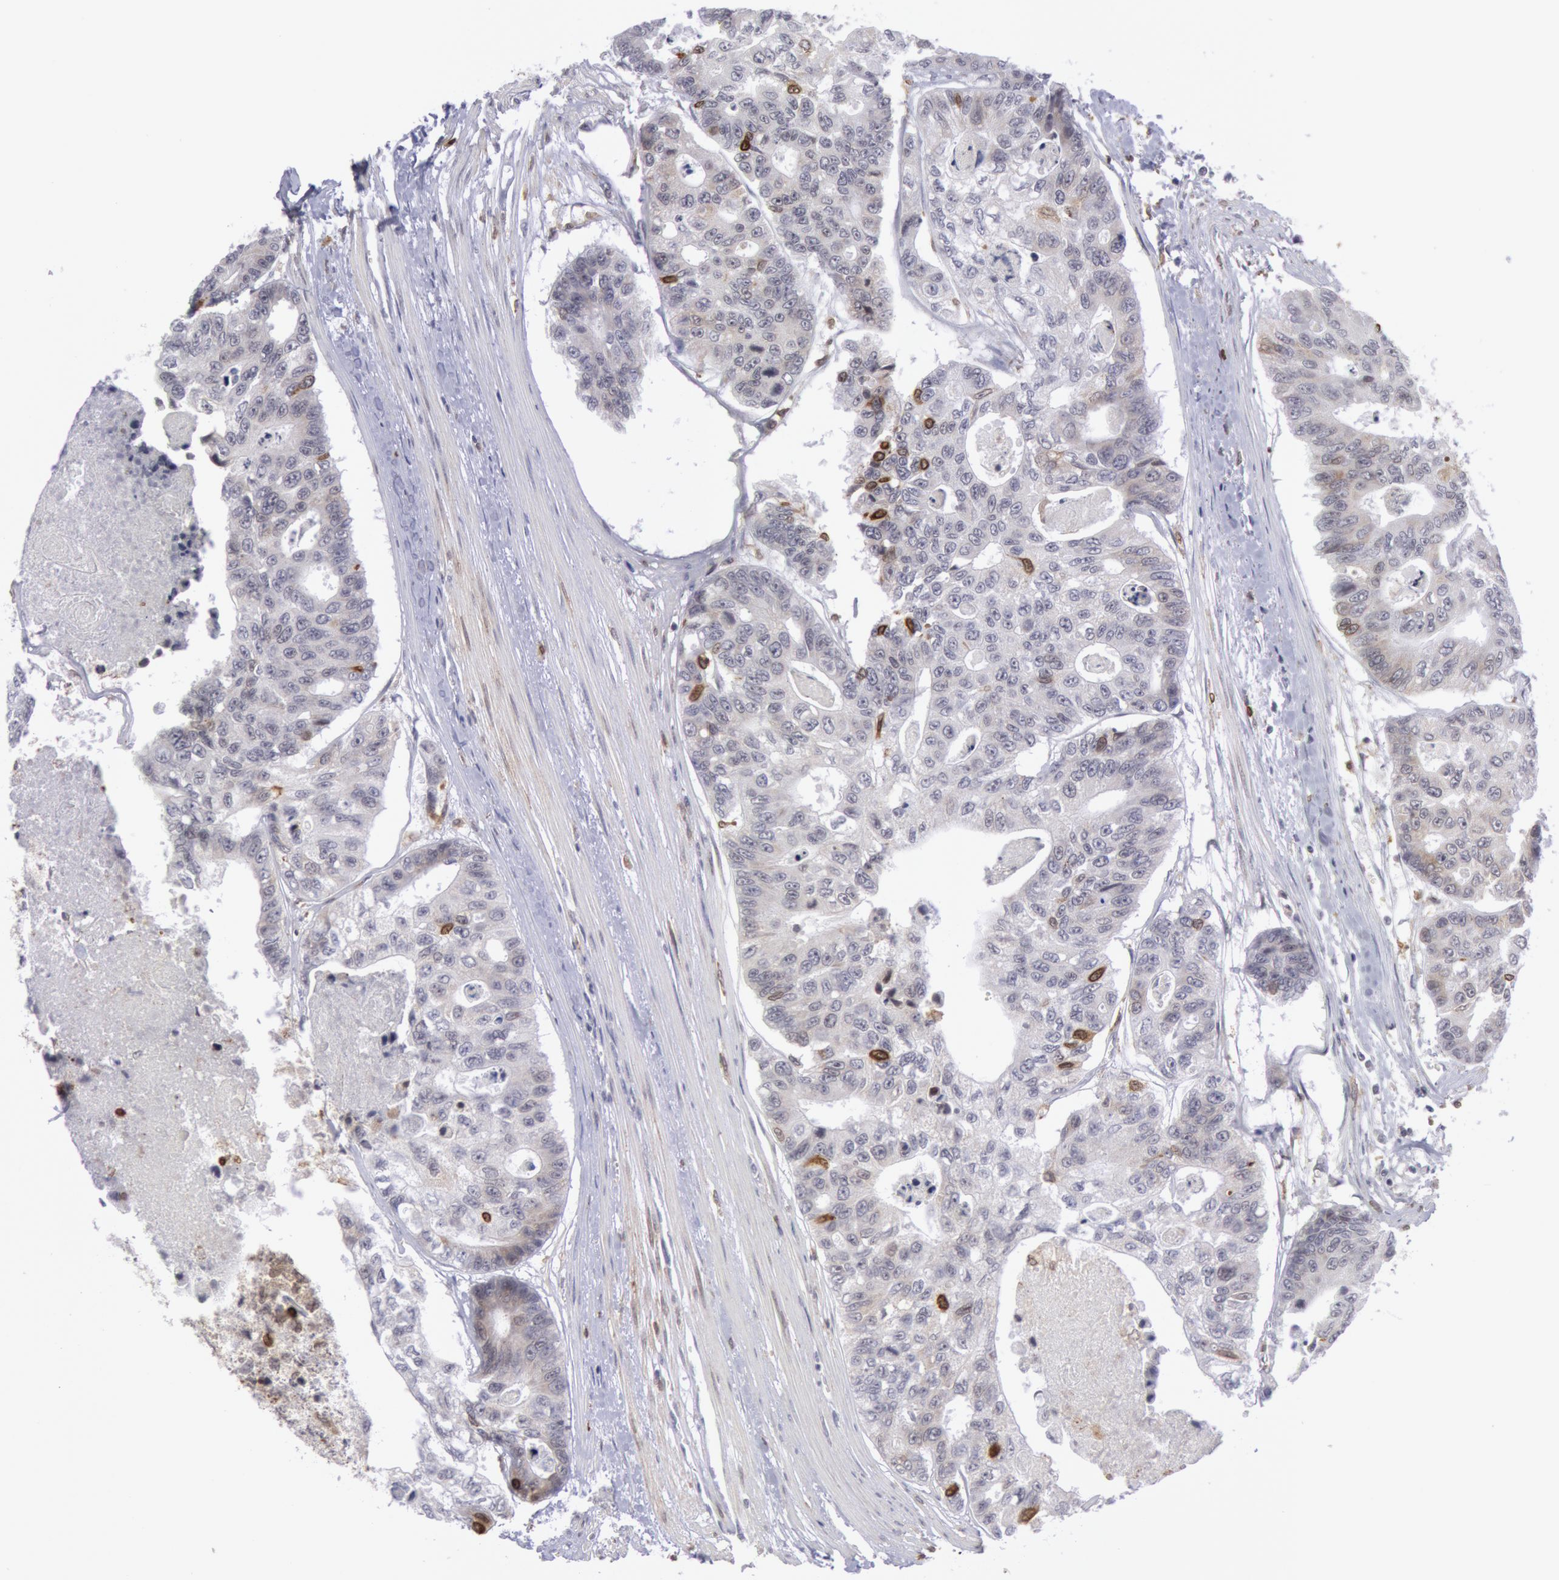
{"staining": {"intensity": "moderate", "quantity": "<25%", "location": "nuclear"}, "tissue": "colorectal cancer", "cell_type": "Tumor cells", "image_type": "cancer", "snomed": [{"axis": "morphology", "description": "Adenocarcinoma, NOS"}, {"axis": "topography", "description": "Colon"}], "caption": "Approximately <25% of tumor cells in colorectal adenocarcinoma reveal moderate nuclear protein staining as visualized by brown immunohistochemical staining.", "gene": "PTGS2", "patient": {"sex": "female", "age": 86}}